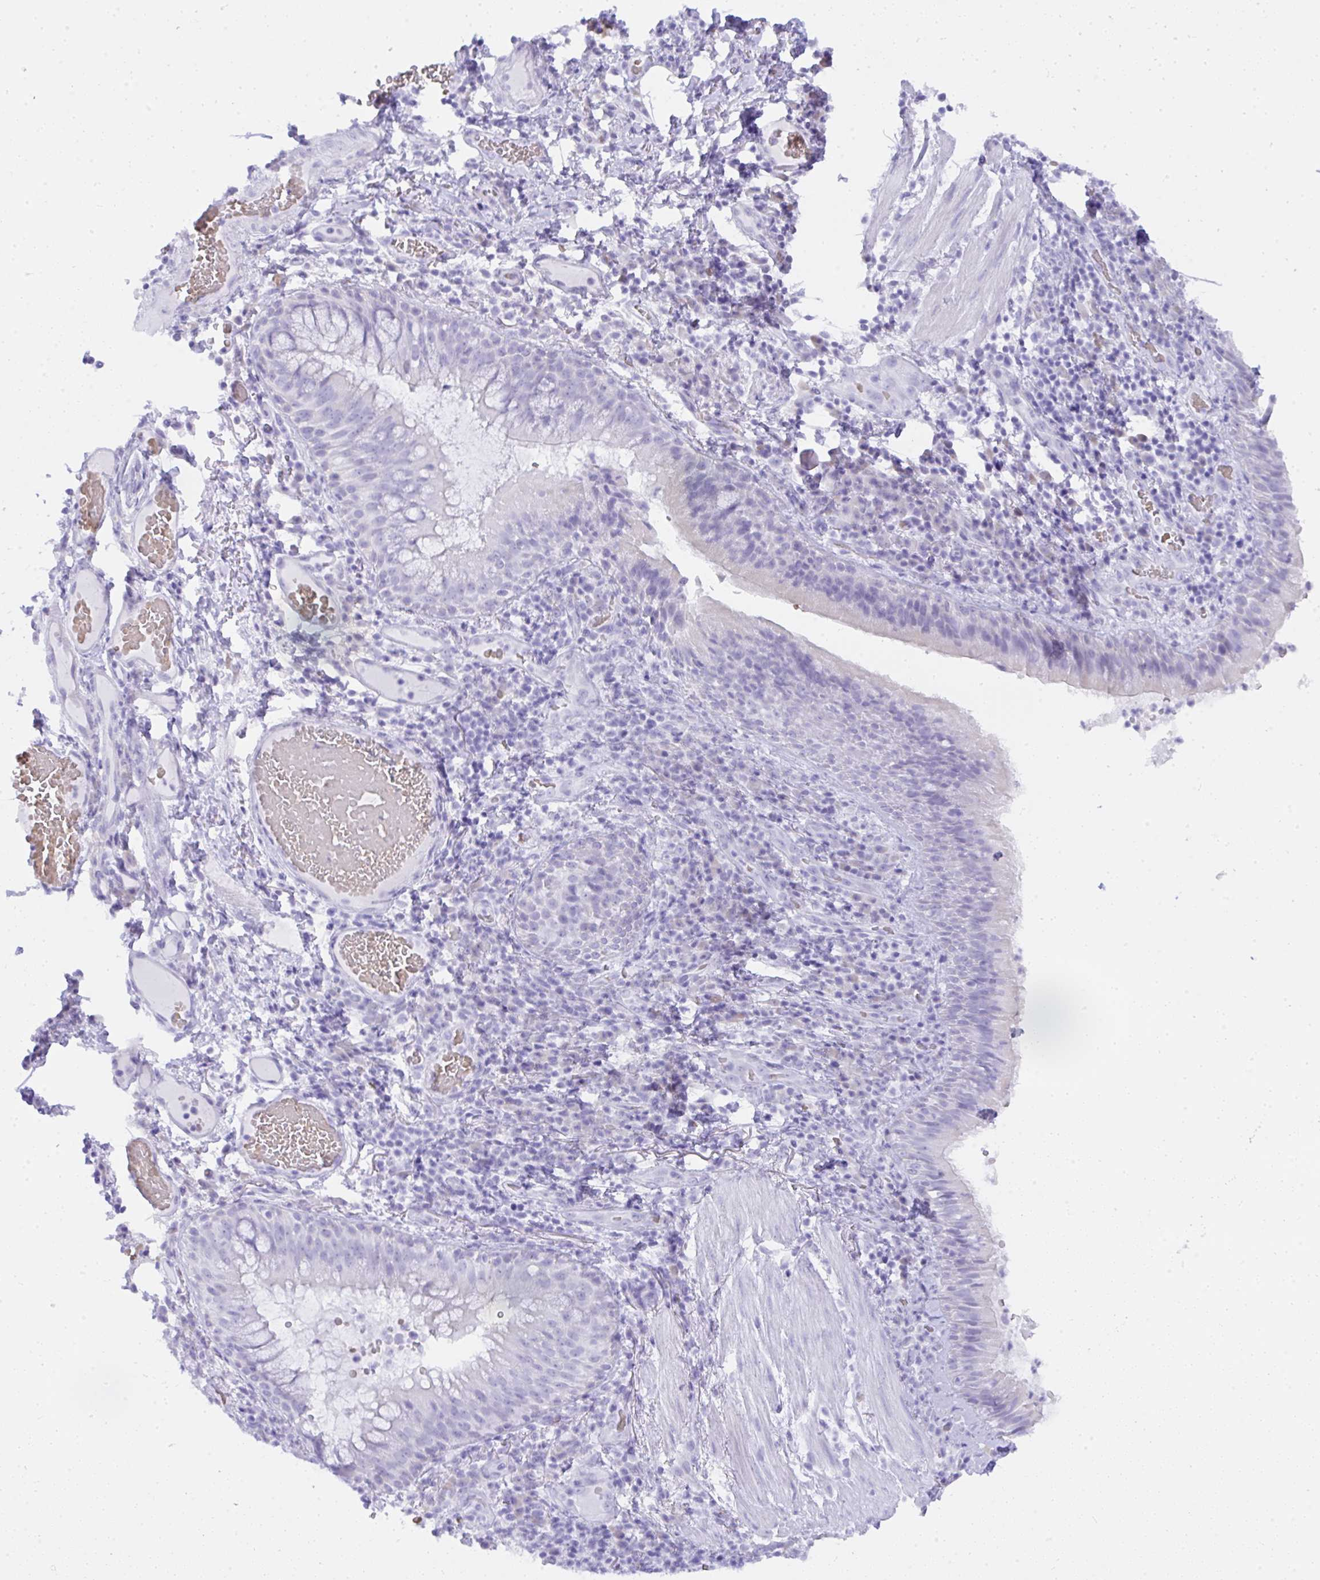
{"staining": {"intensity": "negative", "quantity": "none", "location": "none"}, "tissue": "bronchus", "cell_type": "Respiratory epithelial cells", "image_type": "normal", "snomed": [{"axis": "morphology", "description": "Normal tissue, NOS"}, {"axis": "topography", "description": "Lymph node"}, {"axis": "topography", "description": "Bronchus"}], "caption": "High magnification brightfield microscopy of normal bronchus stained with DAB (brown) and counterstained with hematoxylin (blue): respiratory epithelial cells show no significant expression.", "gene": "SEL1L2", "patient": {"sex": "male", "age": 56}}